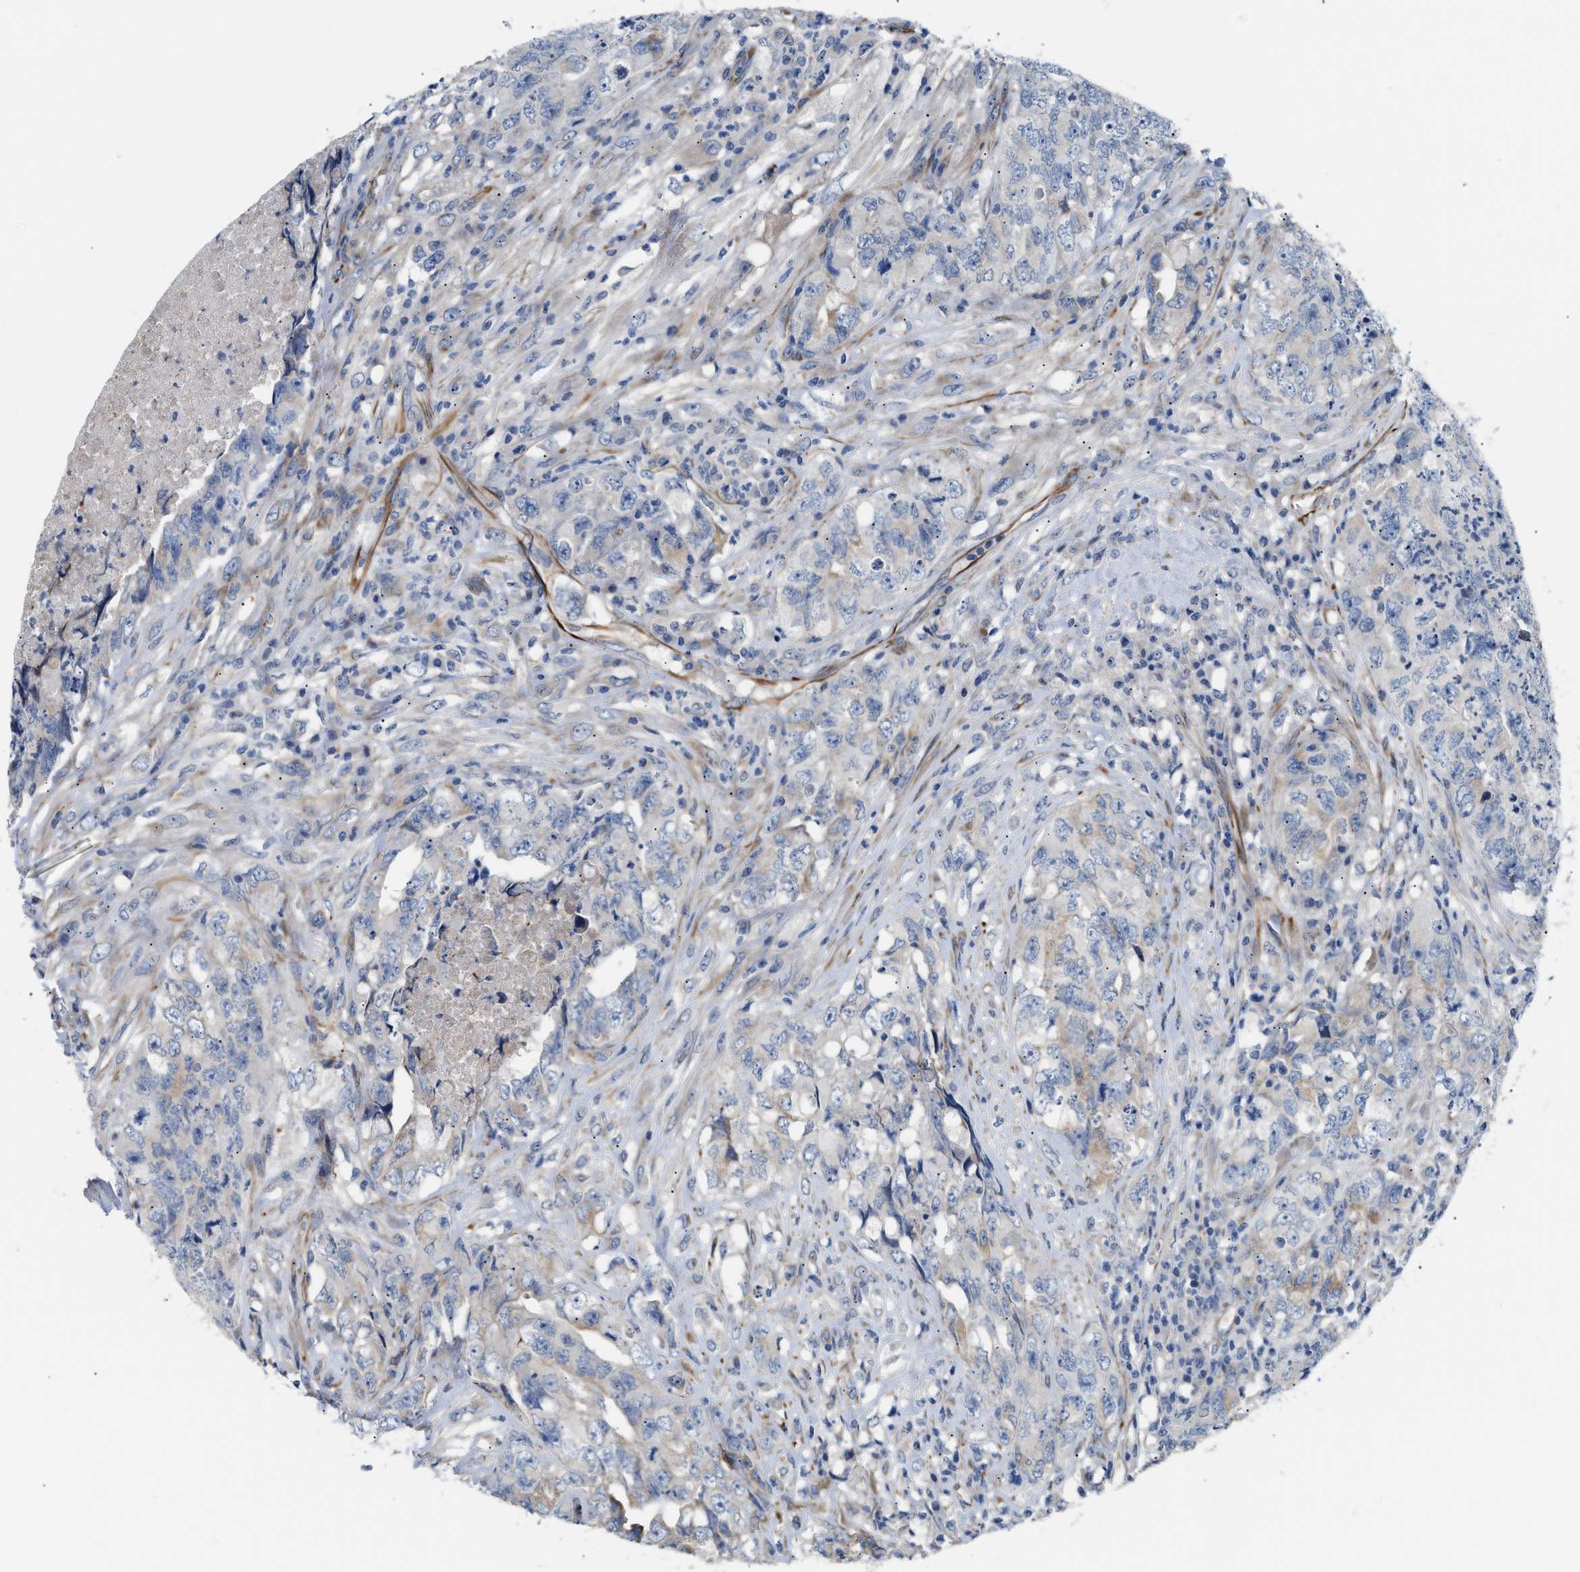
{"staining": {"intensity": "weak", "quantity": "<25%", "location": "cytoplasmic/membranous"}, "tissue": "testis cancer", "cell_type": "Tumor cells", "image_type": "cancer", "snomed": [{"axis": "morphology", "description": "Carcinoma, Embryonal, NOS"}, {"axis": "topography", "description": "Testis"}], "caption": "Immunohistochemistry histopathology image of embryonal carcinoma (testis) stained for a protein (brown), which exhibits no expression in tumor cells.", "gene": "TFPI", "patient": {"sex": "male", "age": 32}}